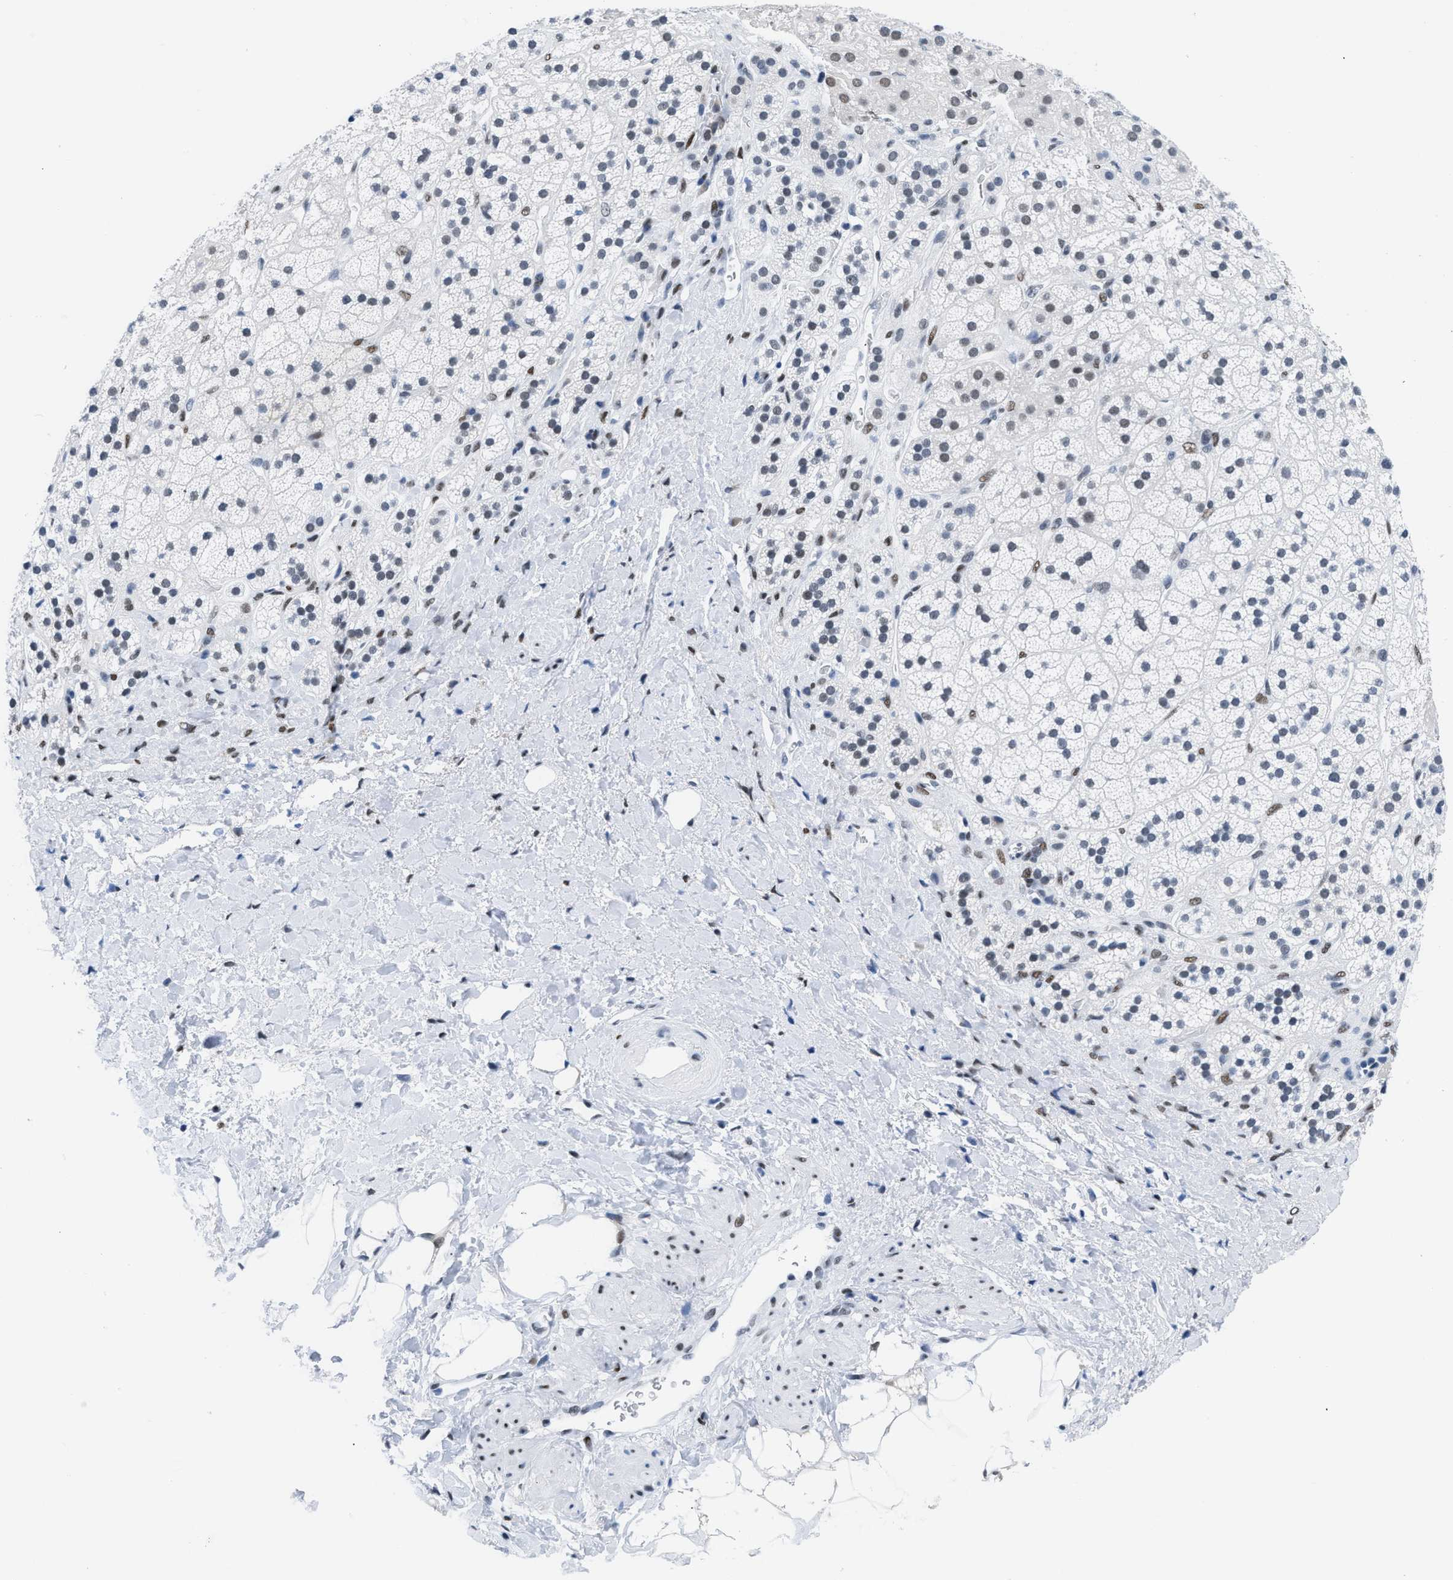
{"staining": {"intensity": "moderate", "quantity": "<25%", "location": "nuclear"}, "tissue": "adrenal gland", "cell_type": "Glandular cells", "image_type": "normal", "snomed": [{"axis": "morphology", "description": "Normal tissue, NOS"}, {"axis": "topography", "description": "Adrenal gland"}], "caption": "A photomicrograph of human adrenal gland stained for a protein displays moderate nuclear brown staining in glandular cells. The staining was performed using DAB, with brown indicating positive protein expression. Nuclei are stained blue with hematoxylin.", "gene": "CTBP1", "patient": {"sex": "male", "age": 56}}